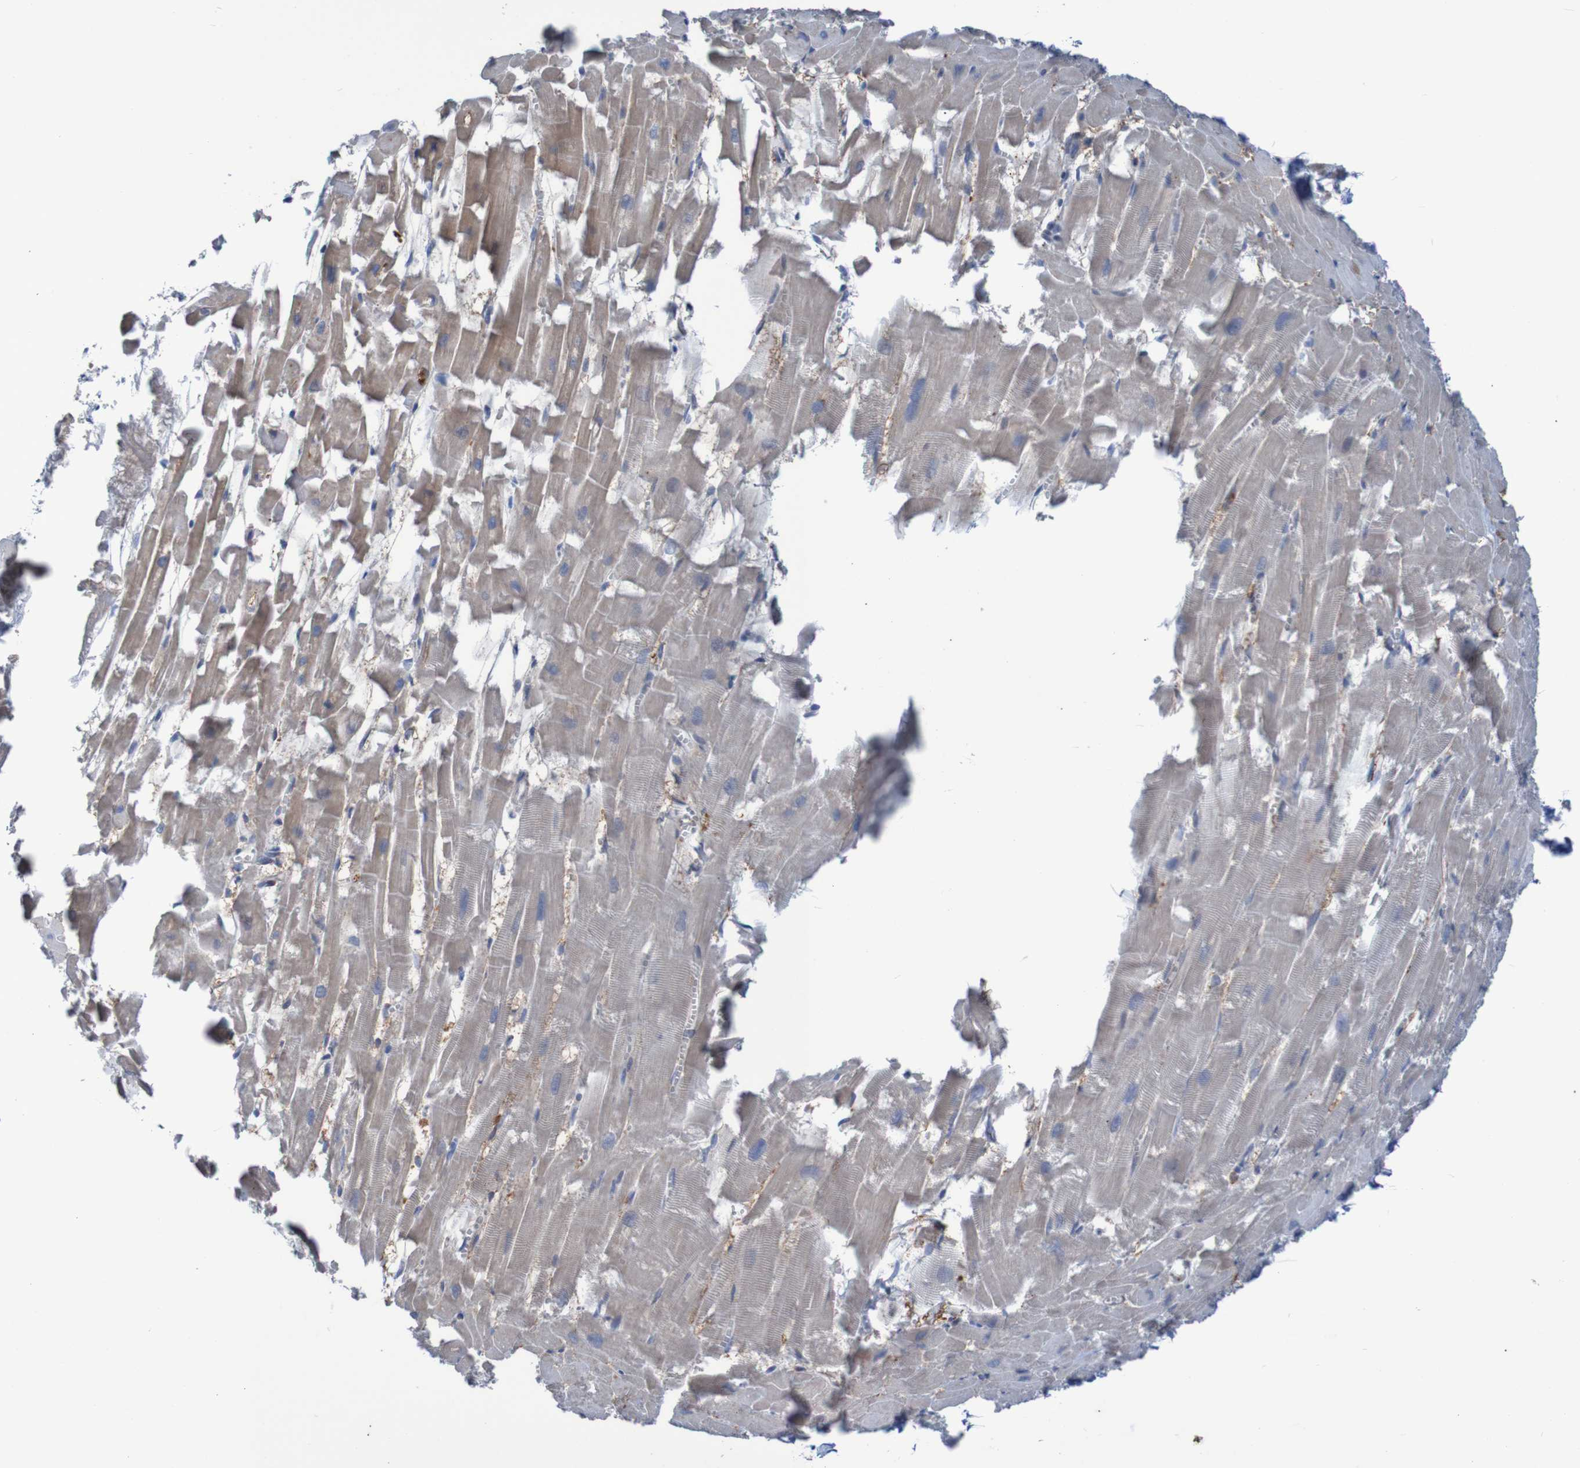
{"staining": {"intensity": "moderate", "quantity": "25%-75%", "location": "cytoplasmic/membranous"}, "tissue": "heart muscle", "cell_type": "Cardiomyocytes", "image_type": "normal", "snomed": [{"axis": "morphology", "description": "Normal tissue, NOS"}, {"axis": "topography", "description": "Heart"}], "caption": "Moderate cytoplasmic/membranous expression for a protein is present in approximately 25%-75% of cardiomyocytes of unremarkable heart muscle using IHC.", "gene": "ANGPT4", "patient": {"sex": "female", "age": 19}}